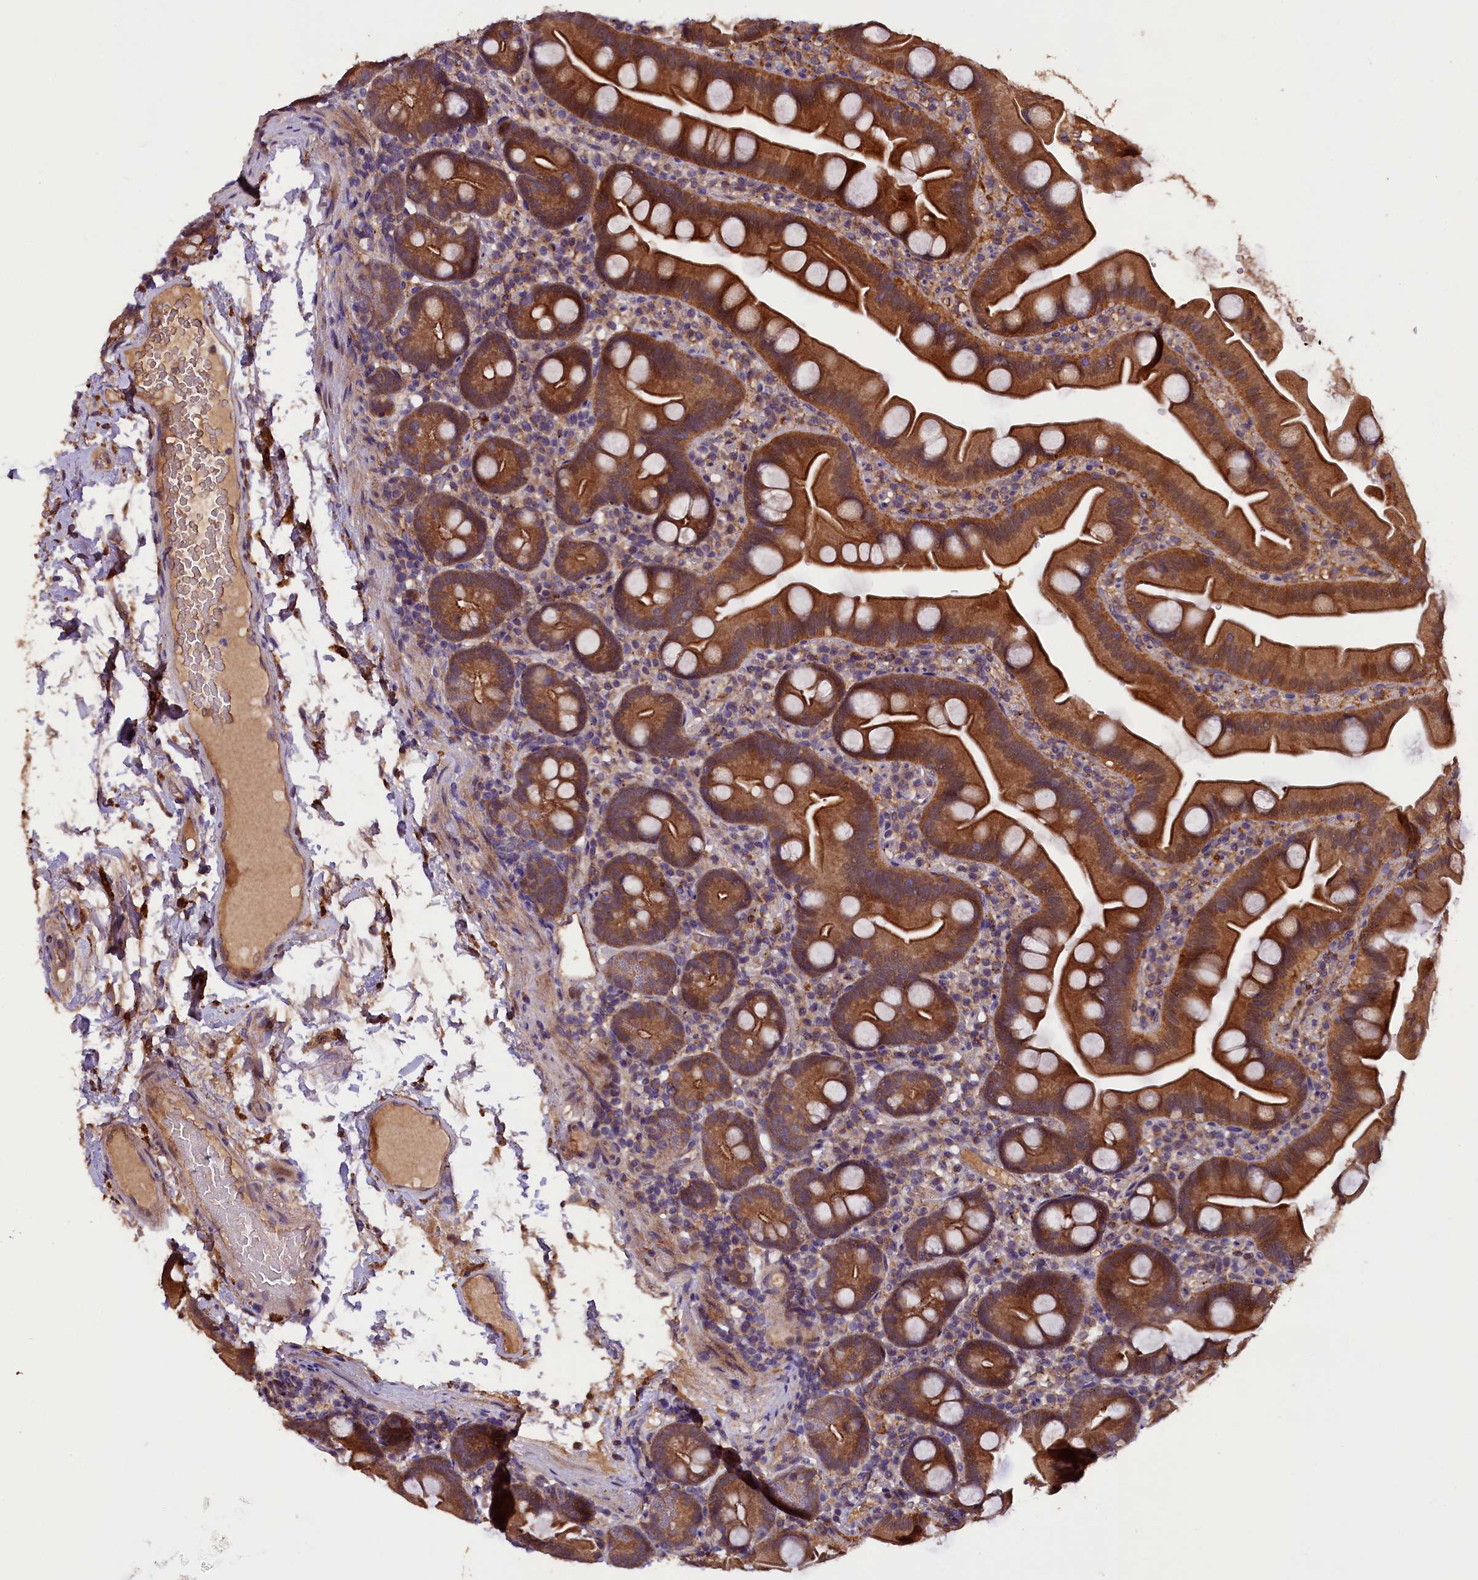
{"staining": {"intensity": "strong", "quantity": ">75%", "location": "cytoplasmic/membranous"}, "tissue": "small intestine", "cell_type": "Glandular cells", "image_type": "normal", "snomed": [{"axis": "morphology", "description": "Normal tissue, NOS"}, {"axis": "topography", "description": "Small intestine"}], "caption": "Immunohistochemistry (DAB) staining of normal small intestine exhibits strong cytoplasmic/membranous protein positivity in about >75% of glandular cells. (Stains: DAB (3,3'-diaminobenzidine) in brown, nuclei in blue, Microscopy: brightfield microscopy at high magnification).", "gene": "PLXNB1", "patient": {"sex": "female", "age": 68}}